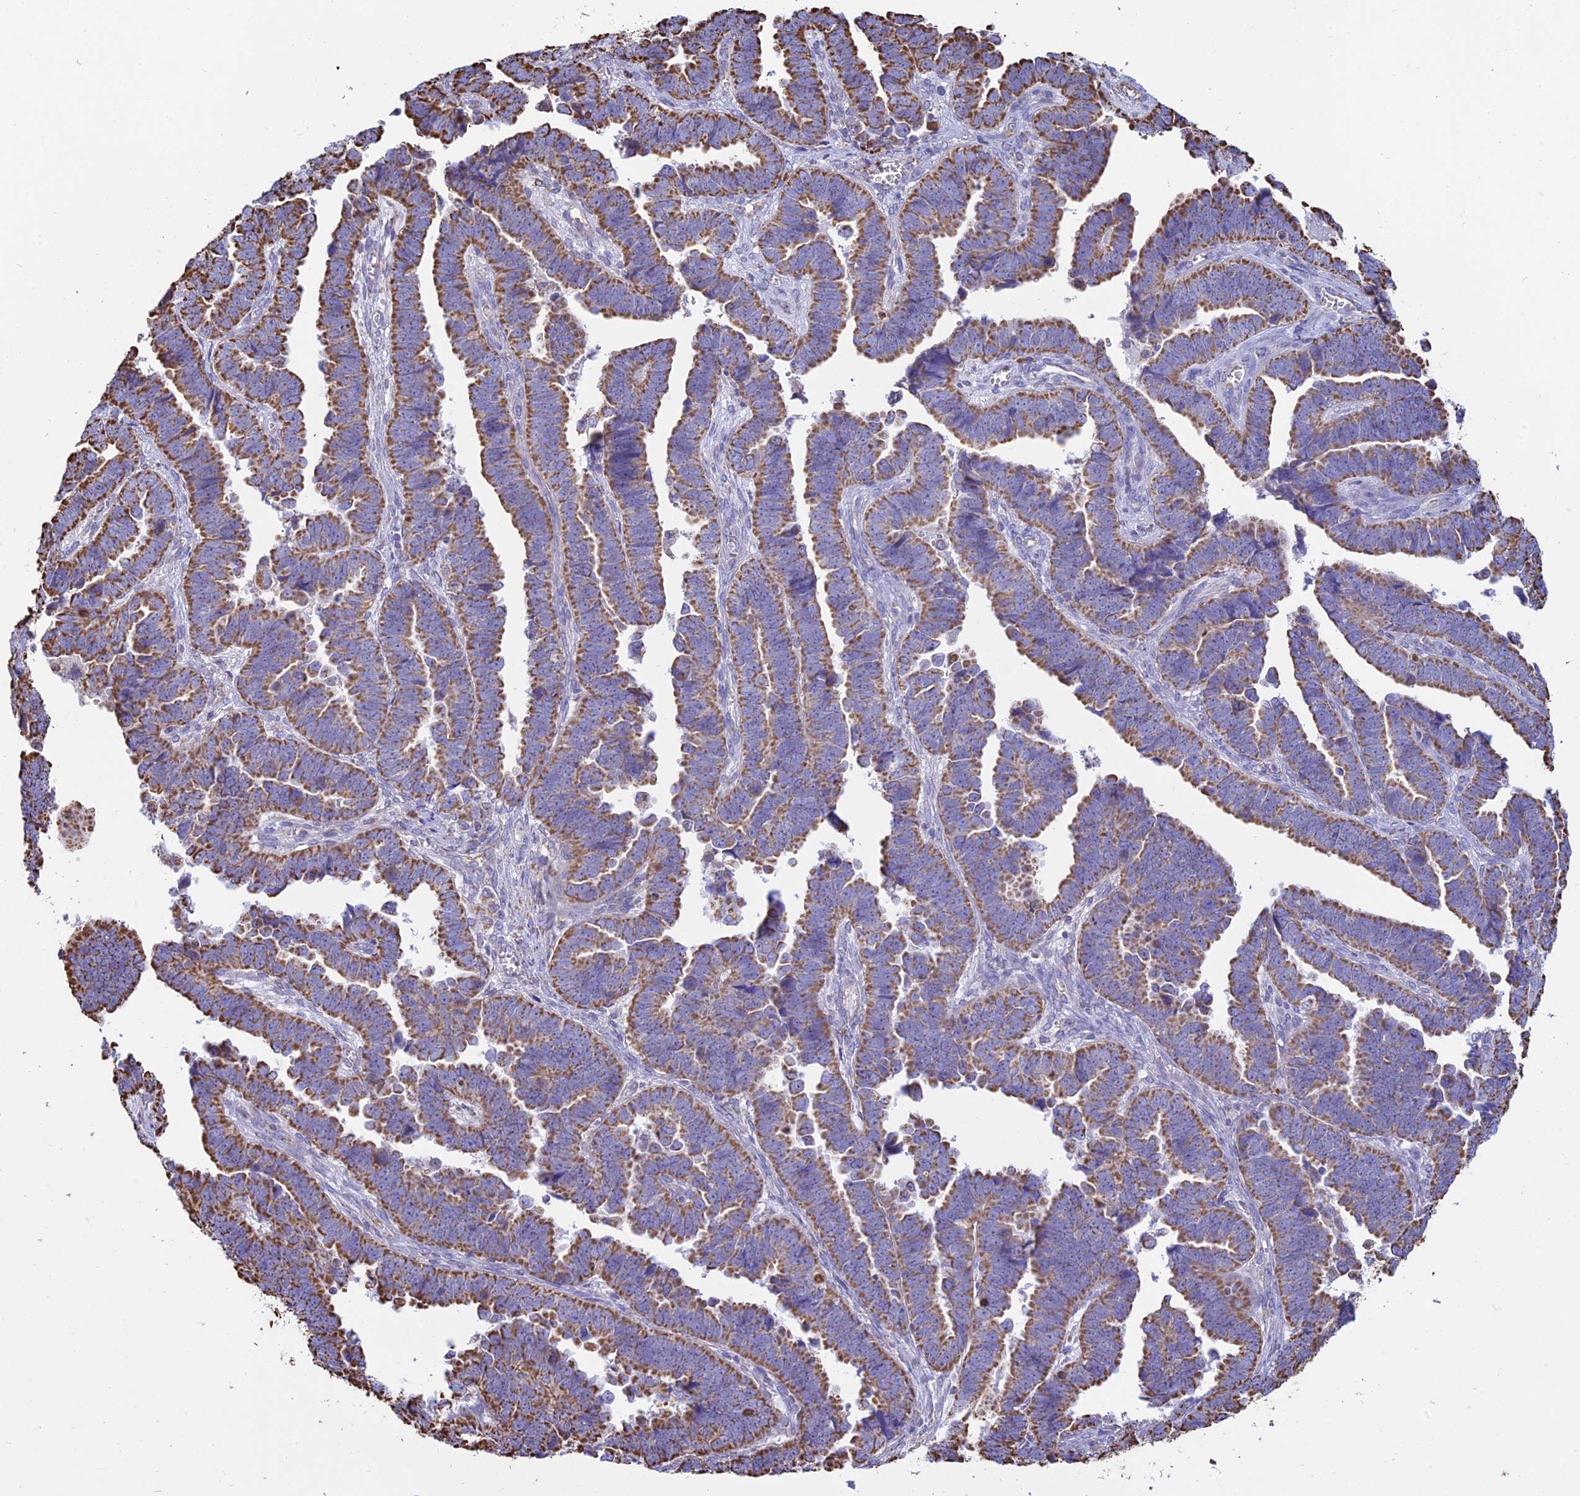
{"staining": {"intensity": "moderate", "quantity": ">75%", "location": "cytoplasmic/membranous"}, "tissue": "endometrial cancer", "cell_type": "Tumor cells", "image_type": "cancer", "snomed": [{"axis": "morphology", "description": "Adenocarcinoma, NOS"}, {"axis": "topography", "description": "Endometrium"}], "caption": "Endometrial cancer (adenocarcinoma) stained for a protein shows moderate cytoplasmic/membranous positivity in tumor cells. The staining was performed using DAB (3,3'-diaminobenzidine) to visualize the protein expression in brown, while the nuclei were stained in blue with hematoxylin (Magnification: 20x).", "gene": "OR2W3", "patient": {"sex": "female", "age": 75}}